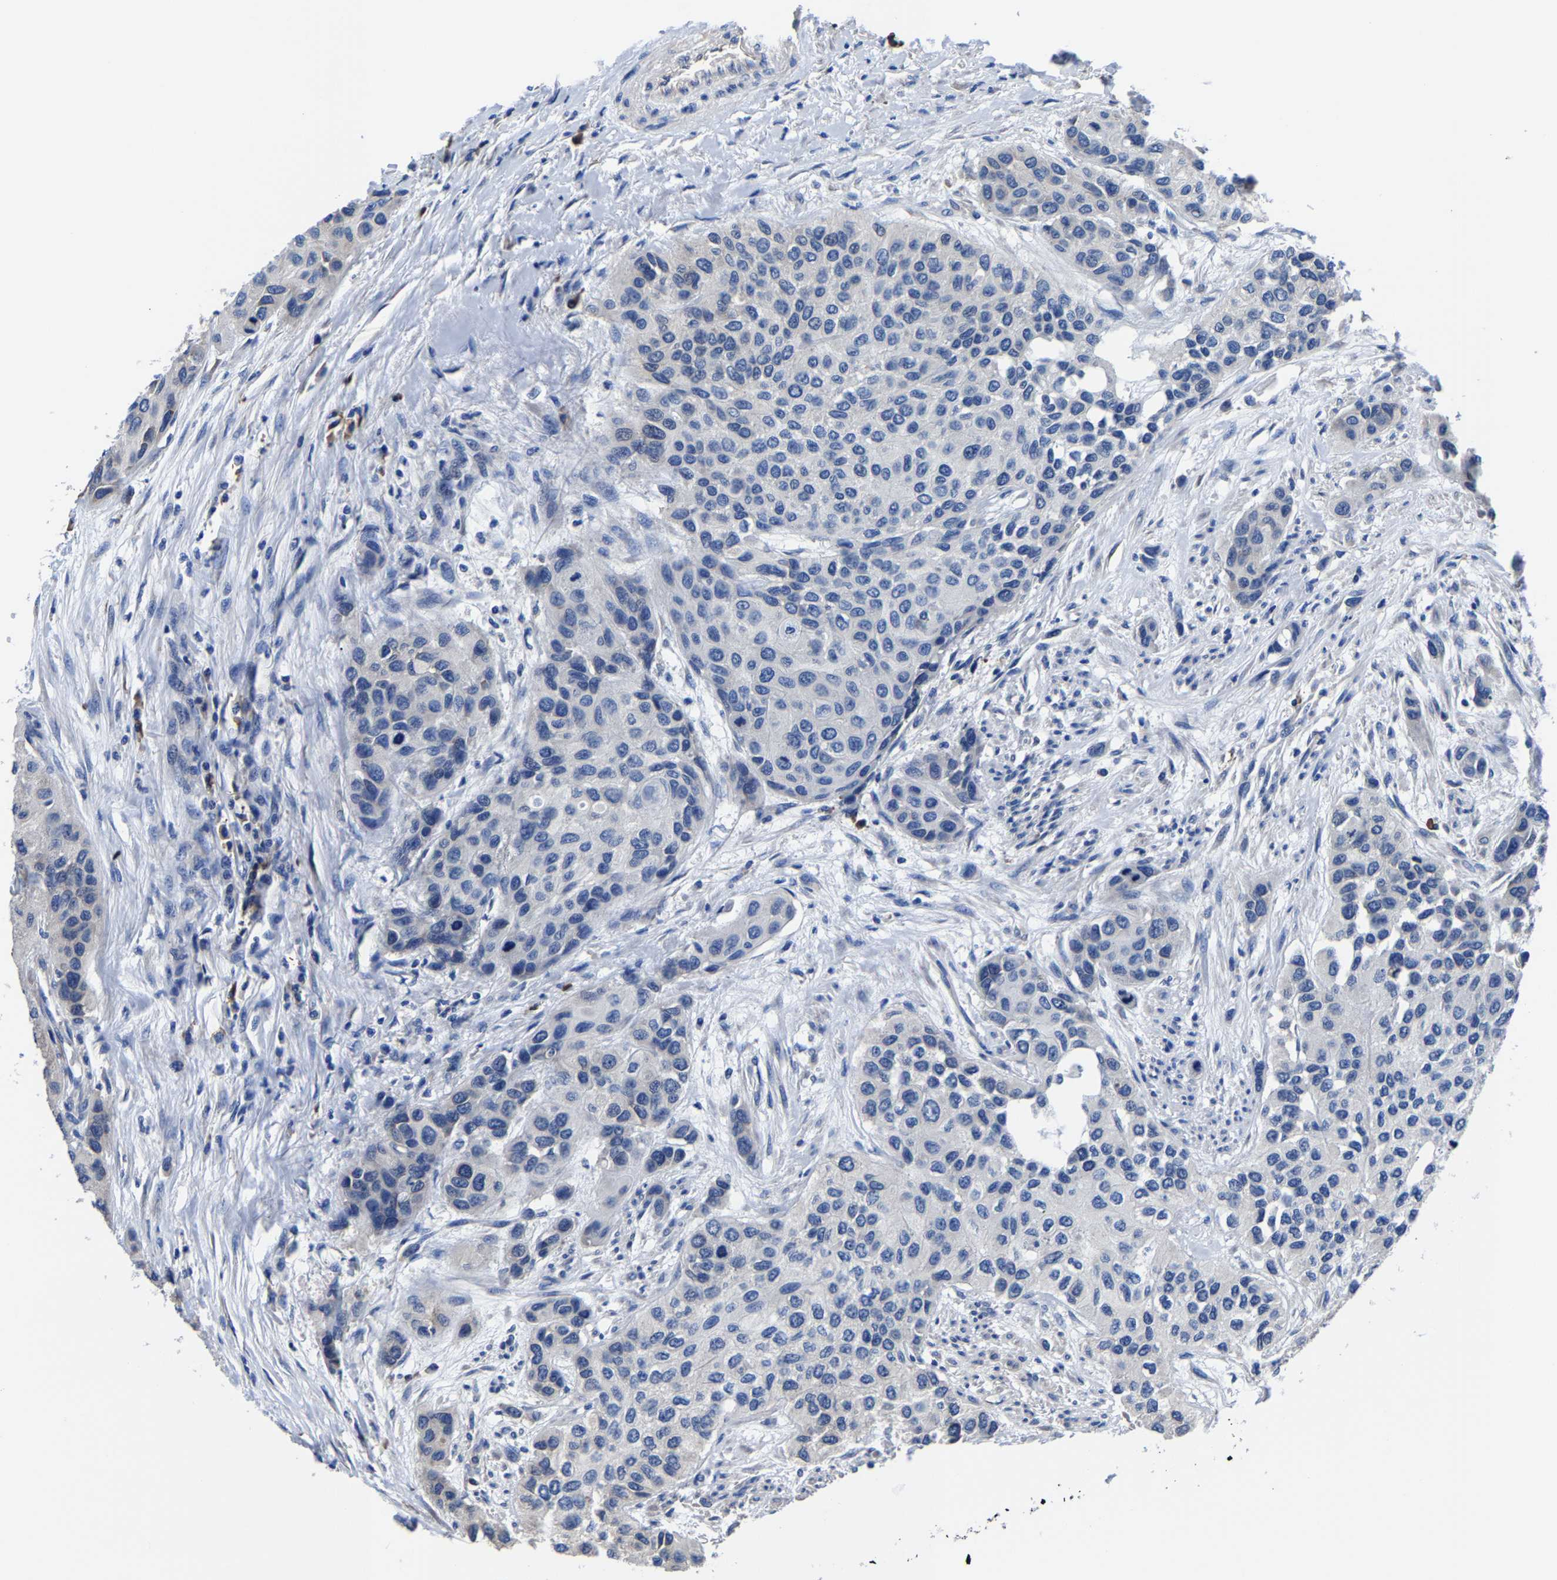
{"staining": {"intensity": "negative", "quantity": "none", "location": "none"}, "tissue": "urothelial cancer", "cell_type": "Tumor cells", "image_type": "cancer", "snomed": [{"axis": "morphology", "description": "Urothelial carcinoma, High grade"}, {"axis": "topography", "description": "Urinary bladder"}], "caption": "Immunohistochemical staining of high-grade urothelial carcinoma demonstrates no significant positivity in tumor cells.", "gene": "SRPK2", "patient": {"sex": "female", "age": 56}}